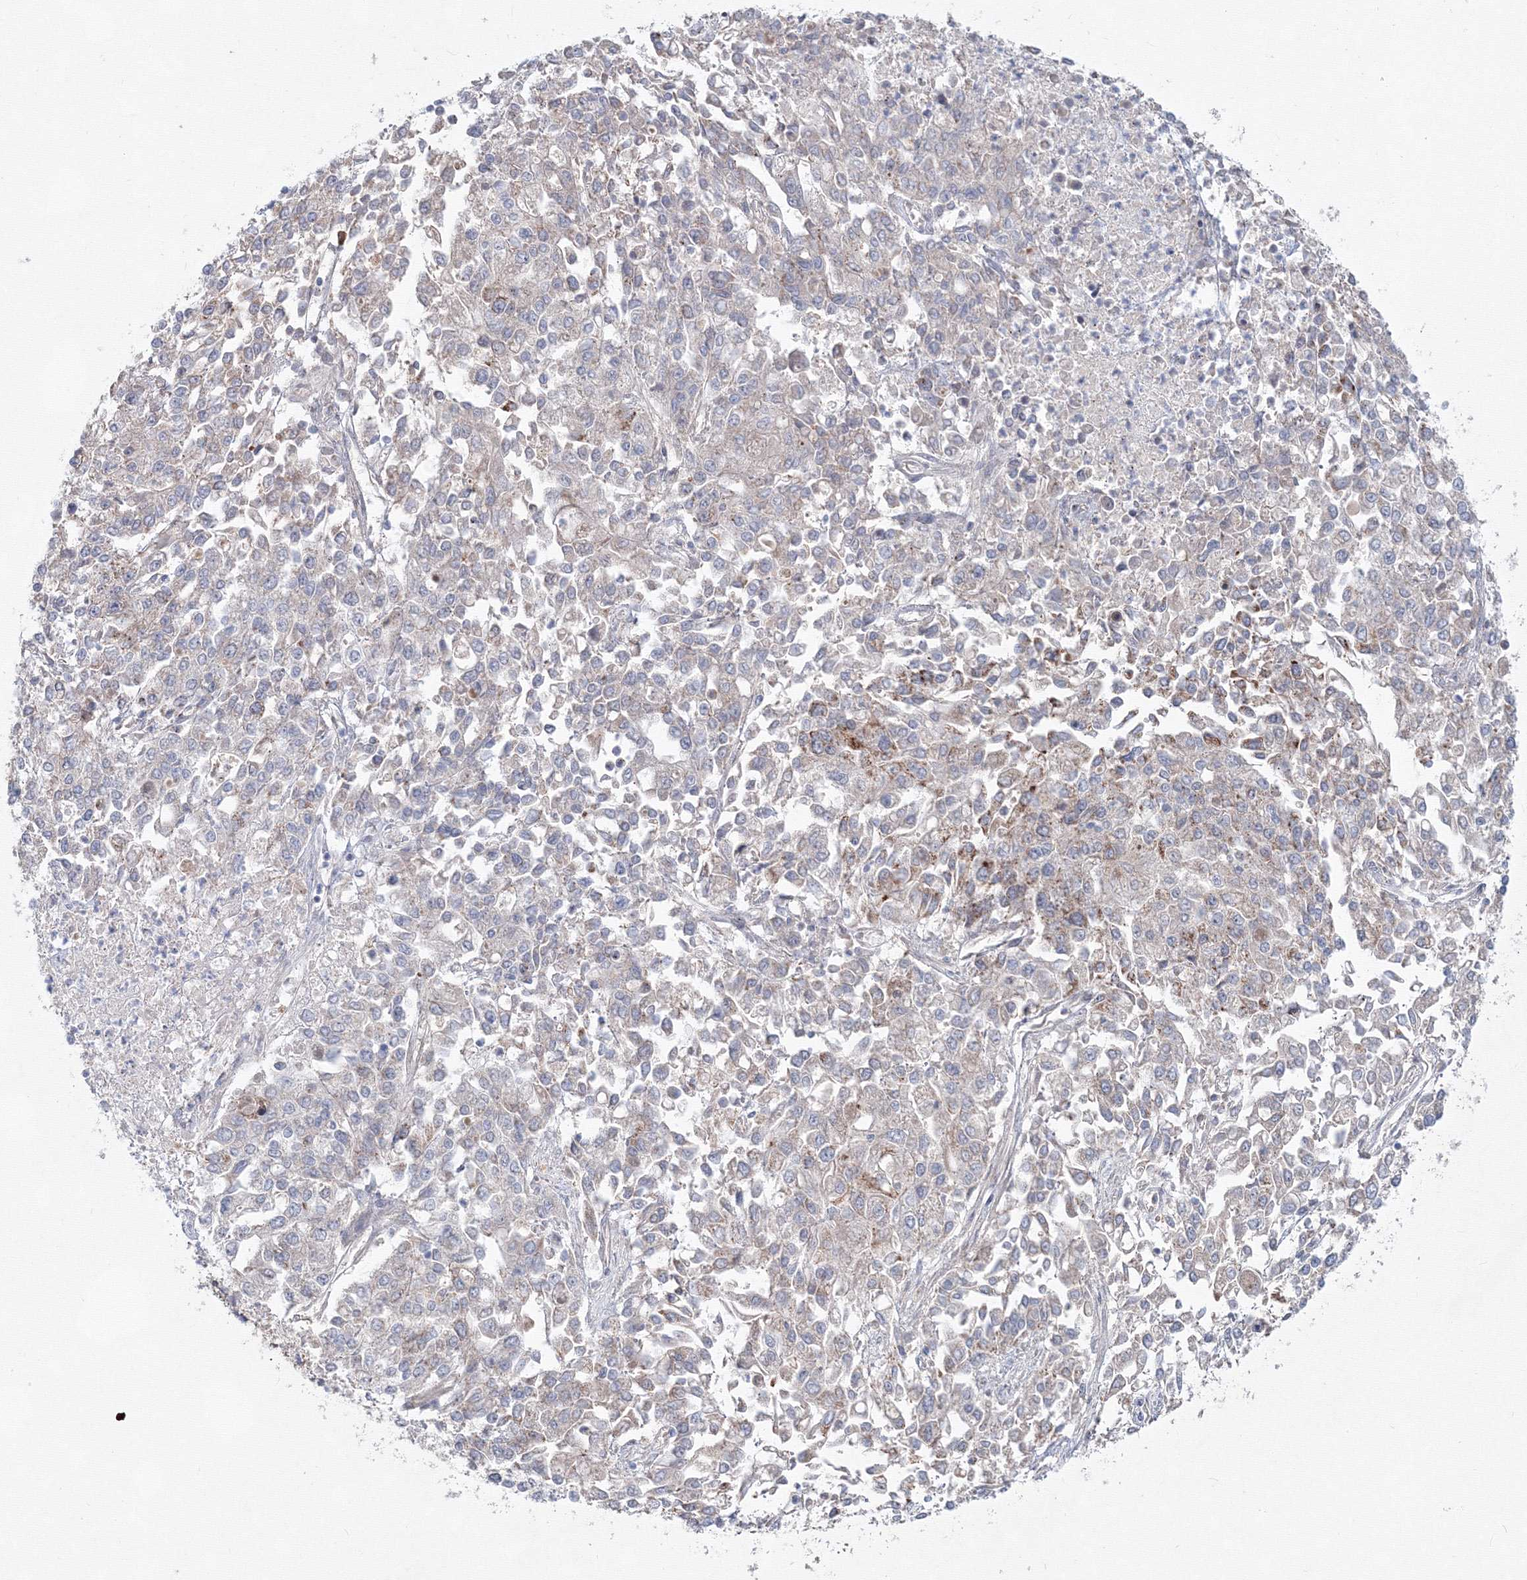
{"staining": {"intensity": "weak", "quantity": "<25%", "location": "cytoplasmic/membranous"}, "tissue": "endometrial cancer", "cell_type": "Tumor cells", "image_type": "cancer", "snomed": [{"axis": "morphology", "description": "Adenocarcinoma, NOS"}, {"axis": "topography", "description": "Endometrium"}], "caption": "The photomicrograph reveals no staining of tumor cells in adenocarcinoma (endometrial).", "gene": "MKRN2", "patient": {"sex": "female", "age": 49}}